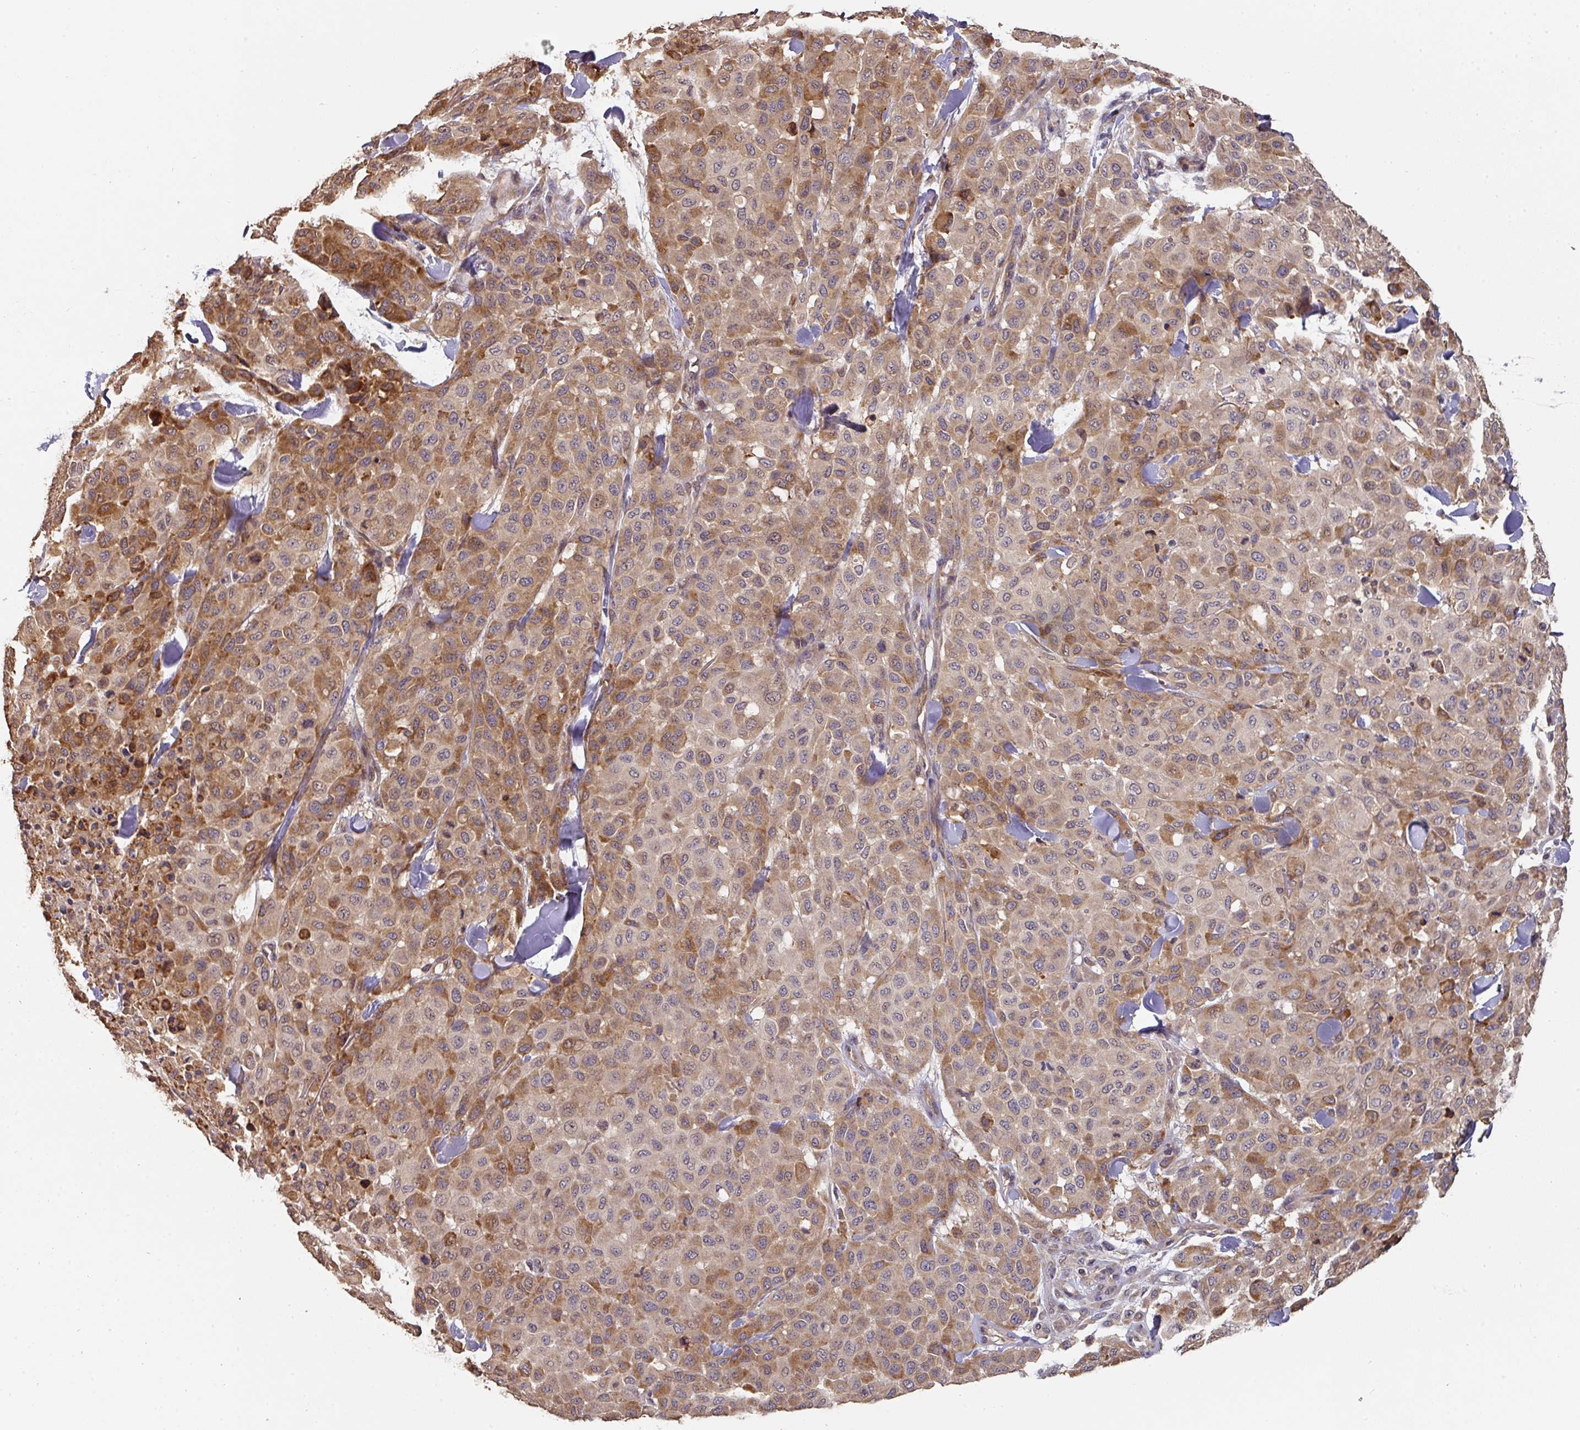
{"staining": {"intensity": "moderate", "quantity": "25%-75%", "location": "cytoplasmic/membranous"}, "tissue": "melanoma", "cell_type": "Tumor cells", "image_type": "cancer", "snomed": [{"axis": "morphology", "description": "Malignant melanoma, Metastatic site"}, {"axis": "topography", "description": "Skin"}], "caption": "Tumor cells demonstrate medium levels of moderate cytoplasmic/membranous expression in approximately 25%-75% of cells in melanoma. The protein of interest is shown in brown color, while the nuclei are stained blue.", "gene": "ACVR2B", "patient": {"sex": "female", "age": 81}}